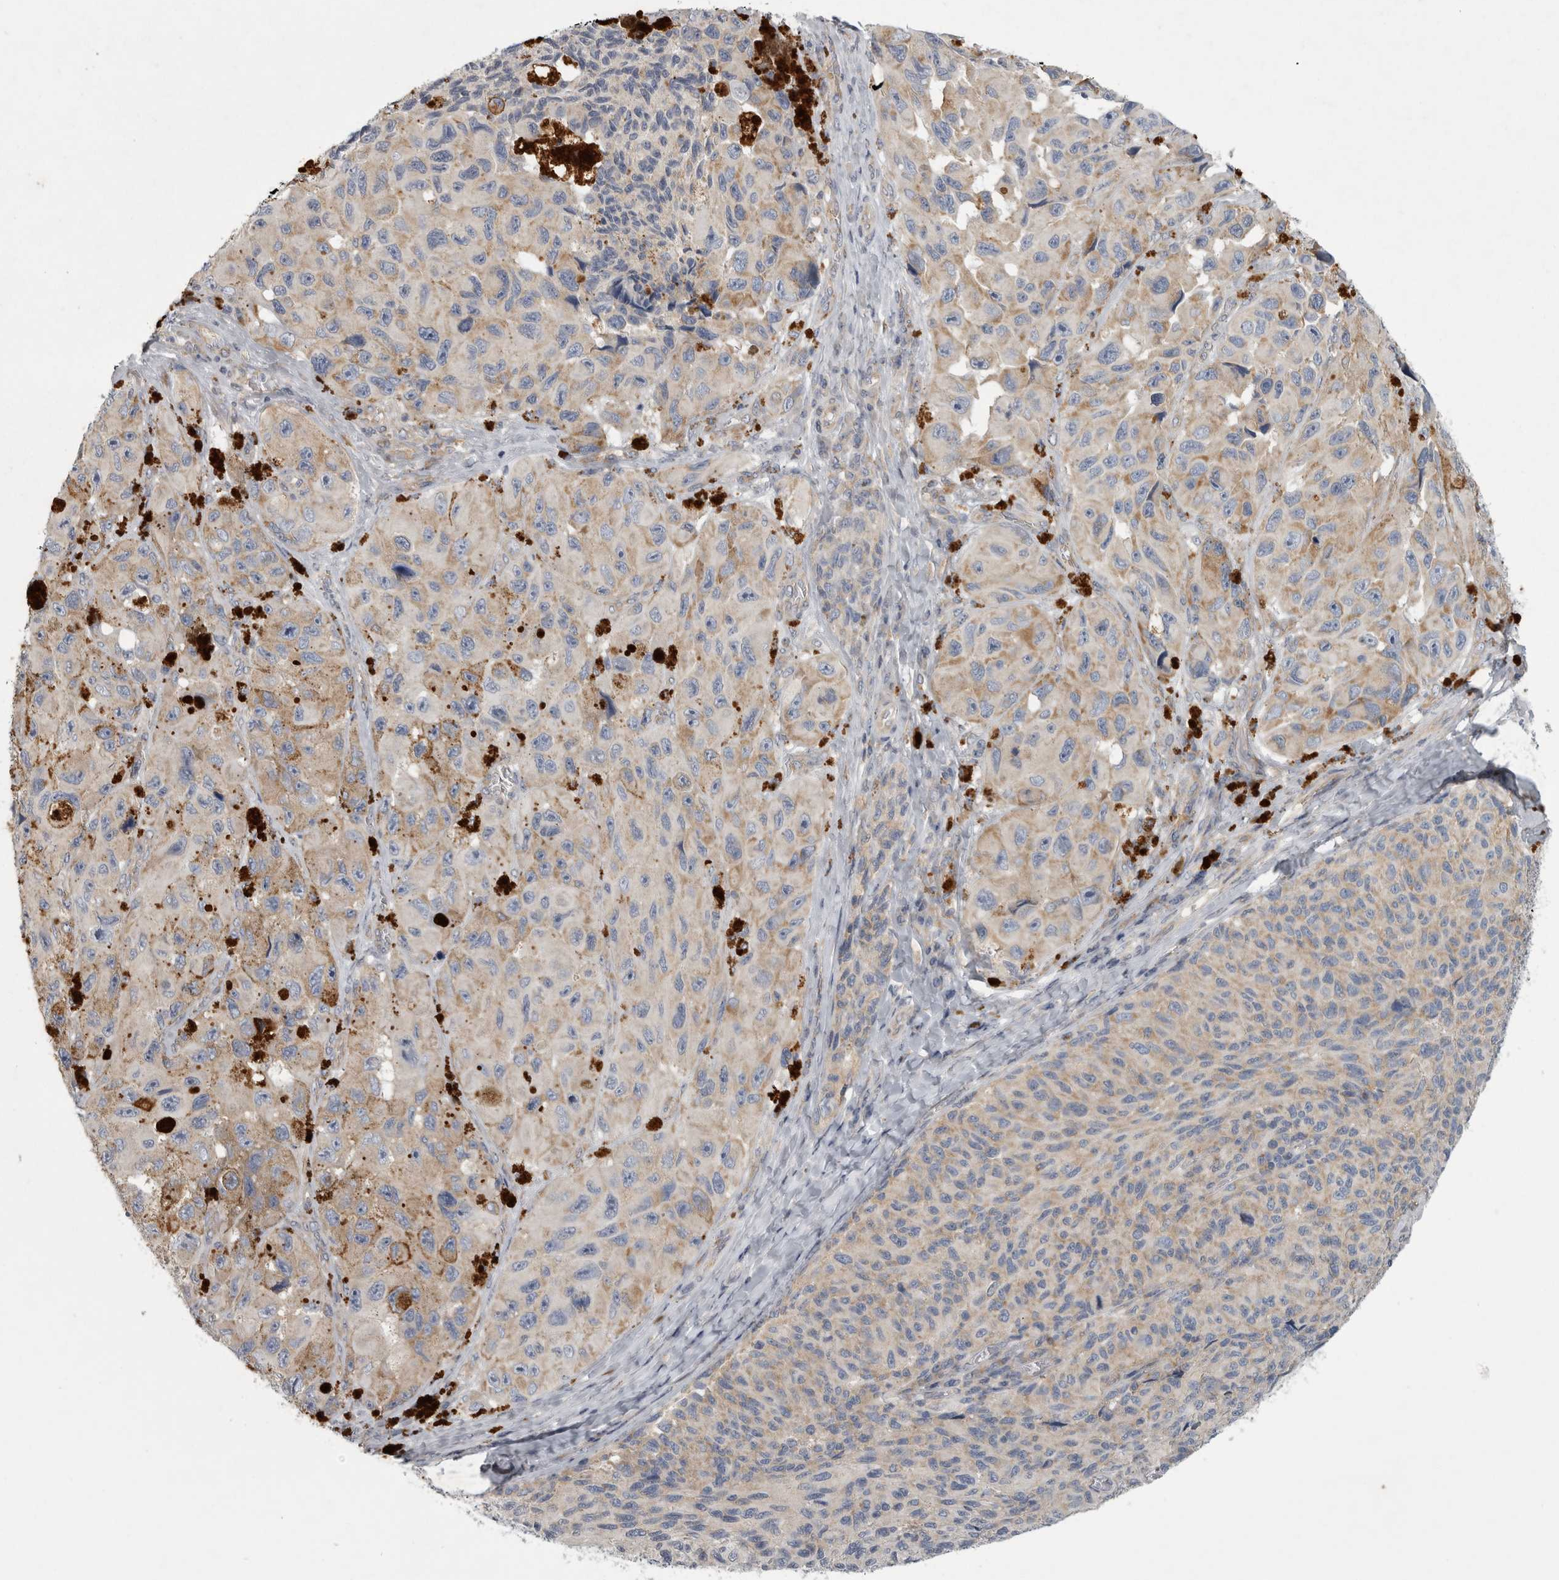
{"staining": {"intensity": "moderate", "quantity": "<25%", "location": "cytoplasmic/membranous"}, "tissue": "melanoma", "cell_type": "Tumor cells", "image_type": "cancer", "snomed": [{"axis": "morphology", "description": "Malignant melanoma, NOS"}, {"axis": "topography", "description": "Skin"}], "caption": "There is low levels of moderate cytoplasmic/membranous staining in tumor cells of melanoma, as demonstrated by immunohistochemical staining (brown color).", "gene": "PRRC2C", "patient": {"sex": "female", "age": 73}}